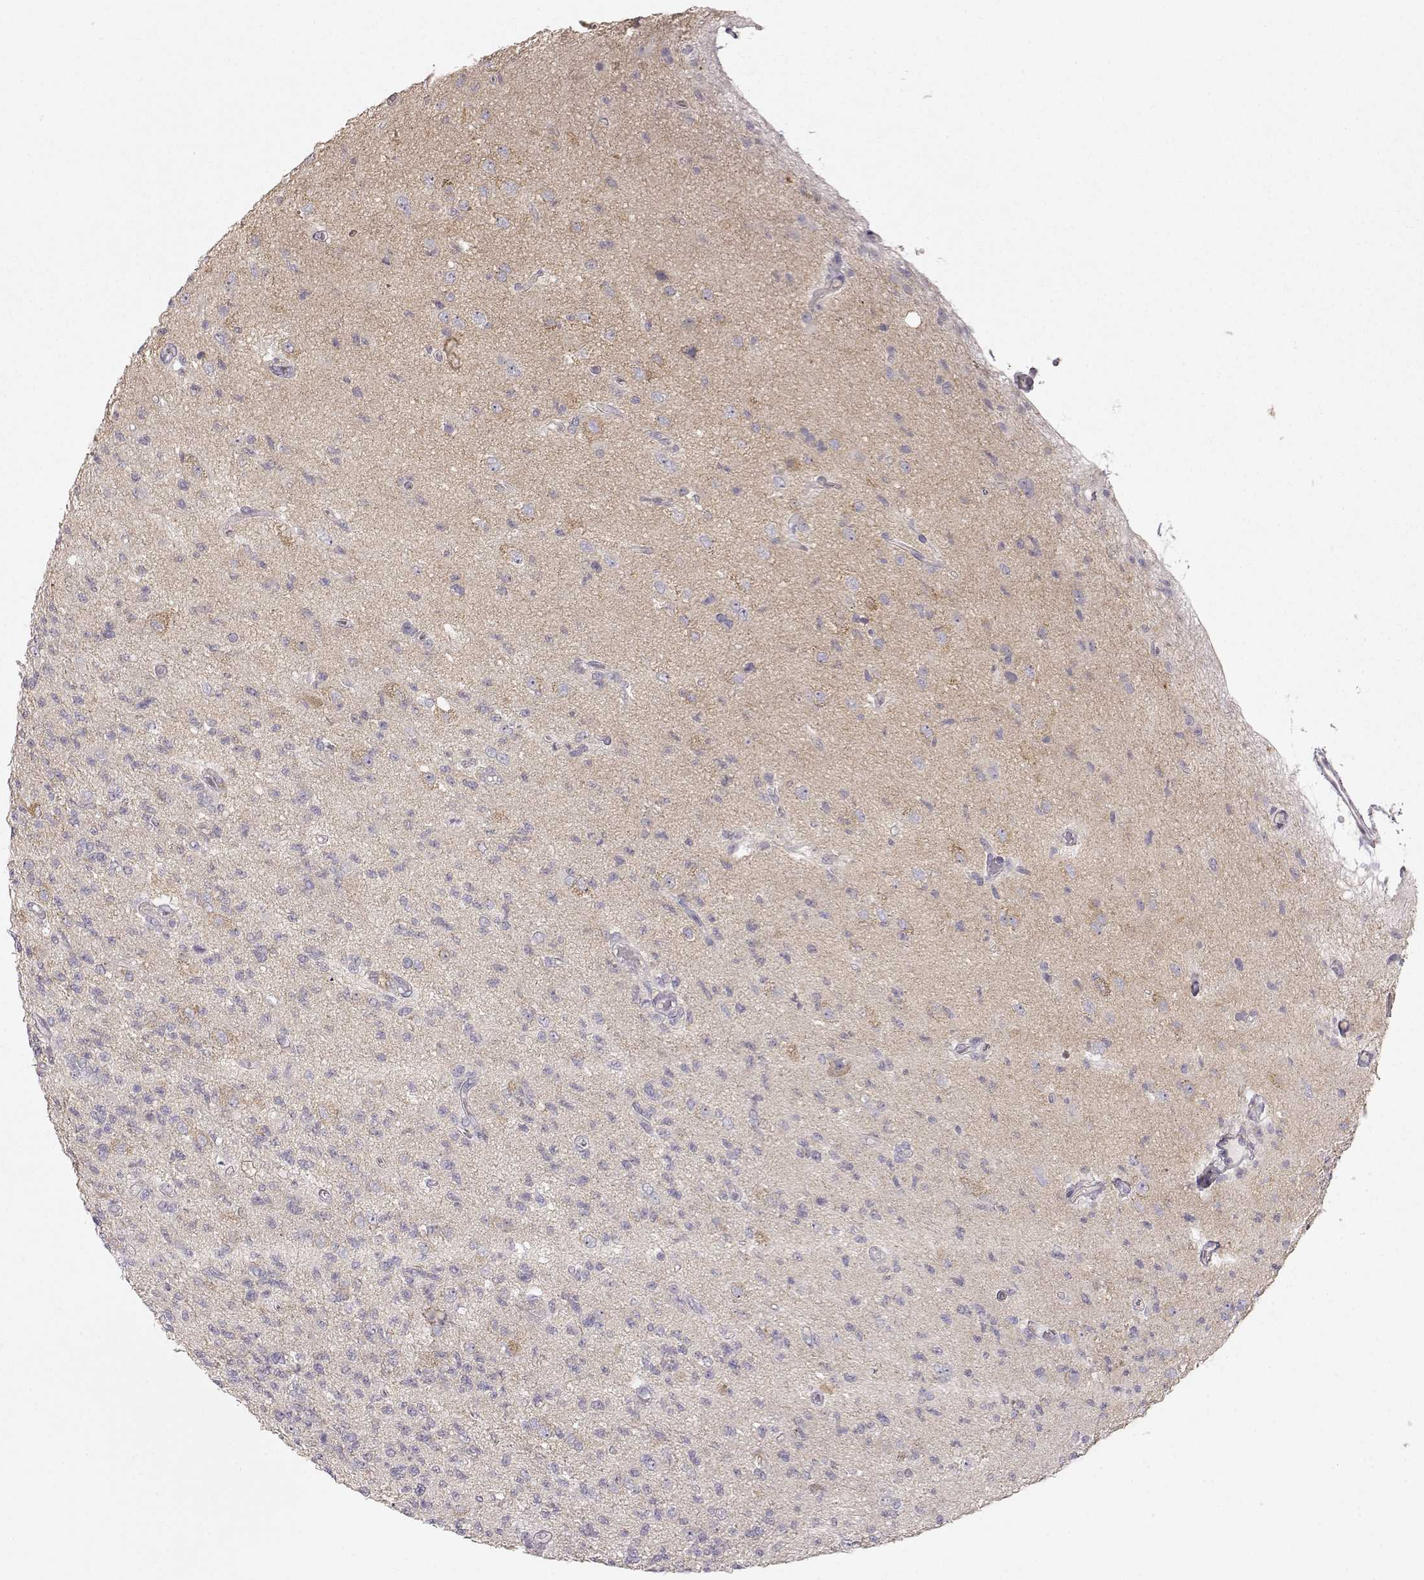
{"staining": {"intensity": "negative", "quantity": "none", "location": "none"}, "tissue": "glioma", "cell_type": "Tumor cells", "image_type": "cancer", "snomed": [{"axis": "morphology", "description": "Glioma, malignant, High grade"}, {"axis": "topography", "description": "Brain"}], "caption": "The histopathology image demonstrates no significant staining in tumor cells of high-grade glioma (malignant).", "gene": "ARHGAP8", "patient": {"sex": "male", "age": 56}}